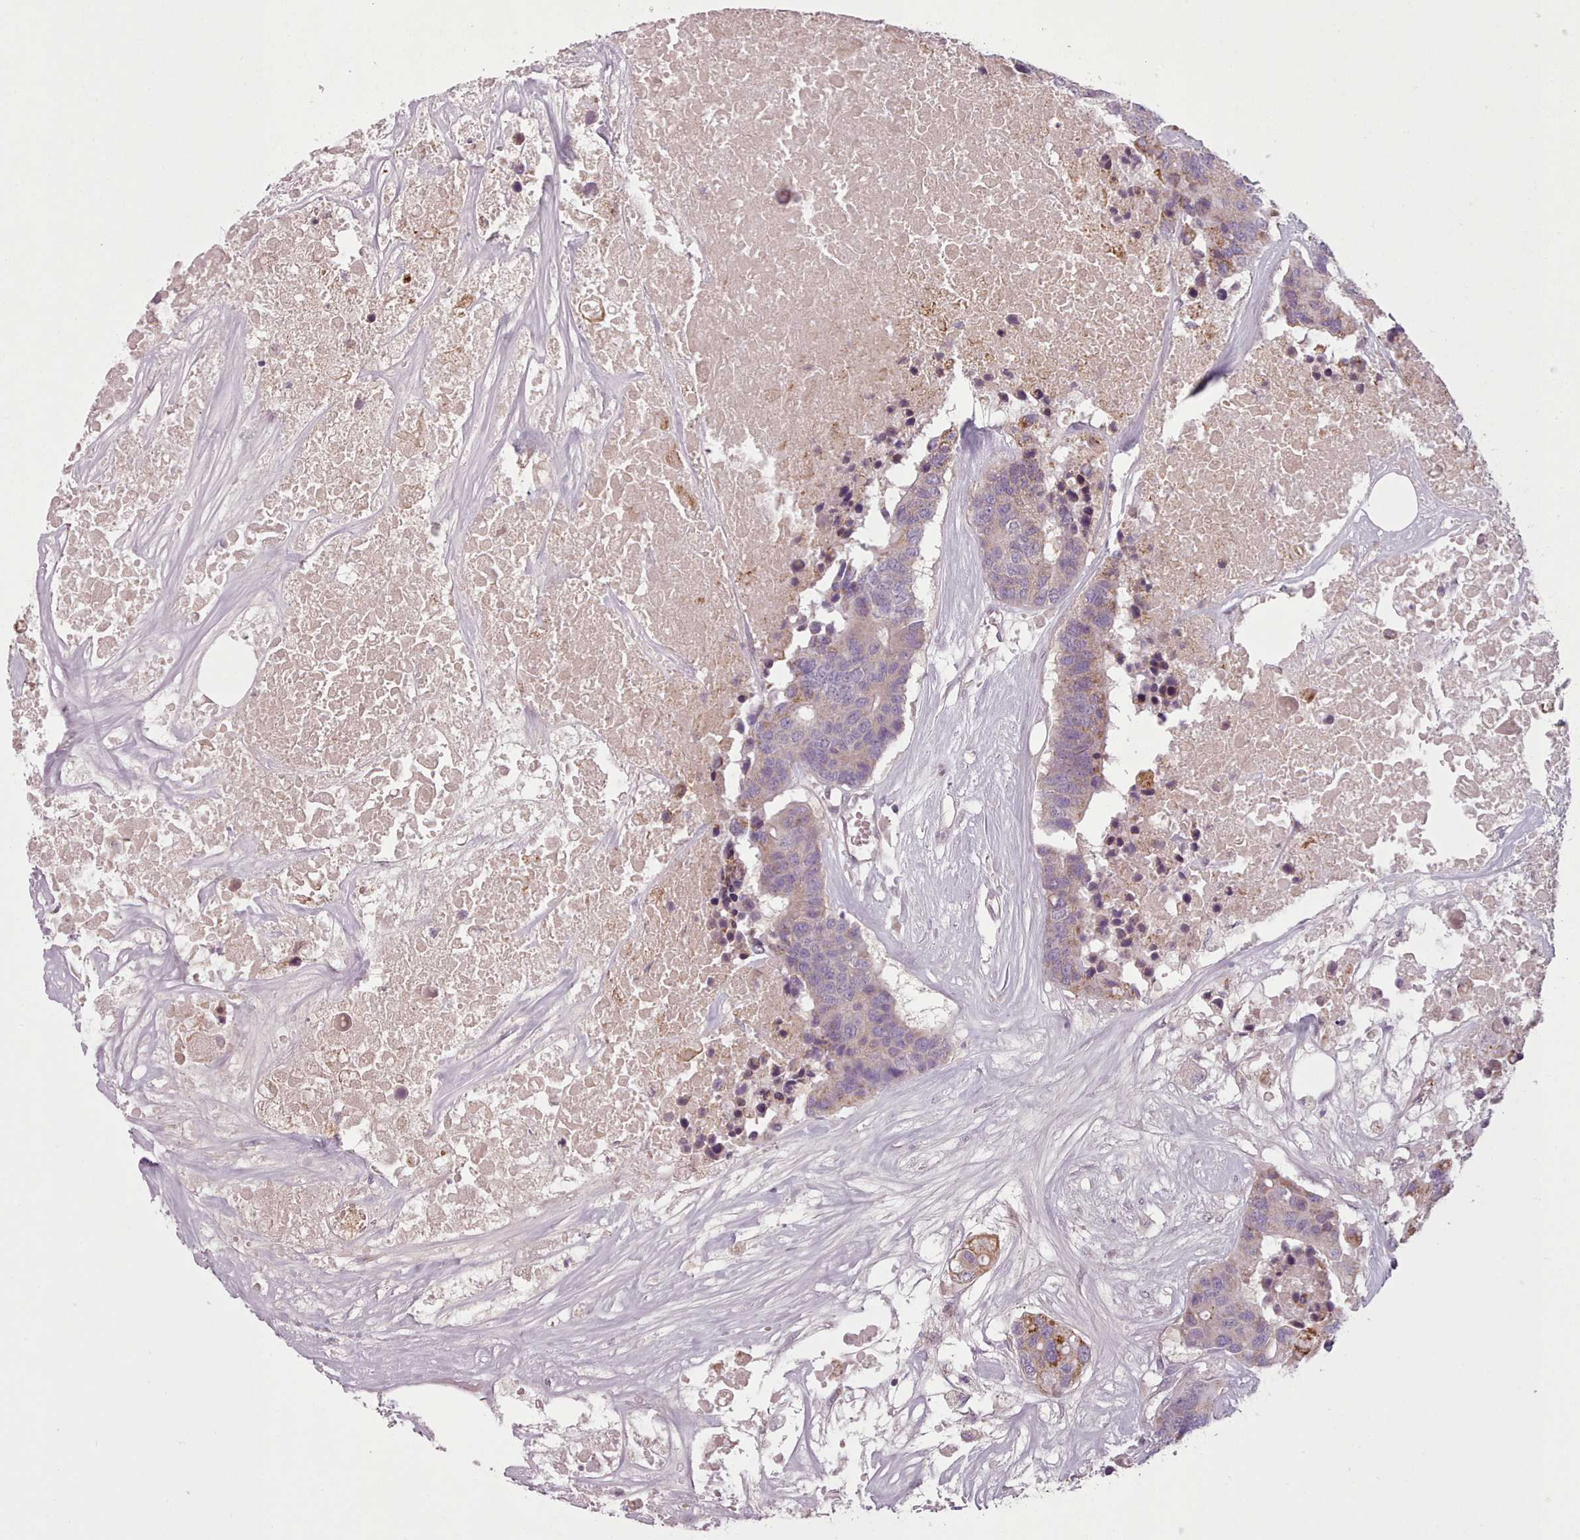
{"staining": {"intensity": "weak", "quantity": "<25%", "location": "cytoplasmic/membranous"}, "tissue": "colorectal cancer", "cell_type": "Tumor cells", "image_type": "cancer", "snomed": [{"axis": "morphology", "description": "Adenocarcinoma, NOS"}, {"axis": "topography", "description": "Colon"}], "caption": "Immunohistochemistry micrograph of human colorectal cancer stained for a protein (brown), which exhibits no positivity in tumor cells.", "gene": "LAPTM5", "patient": {"sex": "male", "age": 77}}